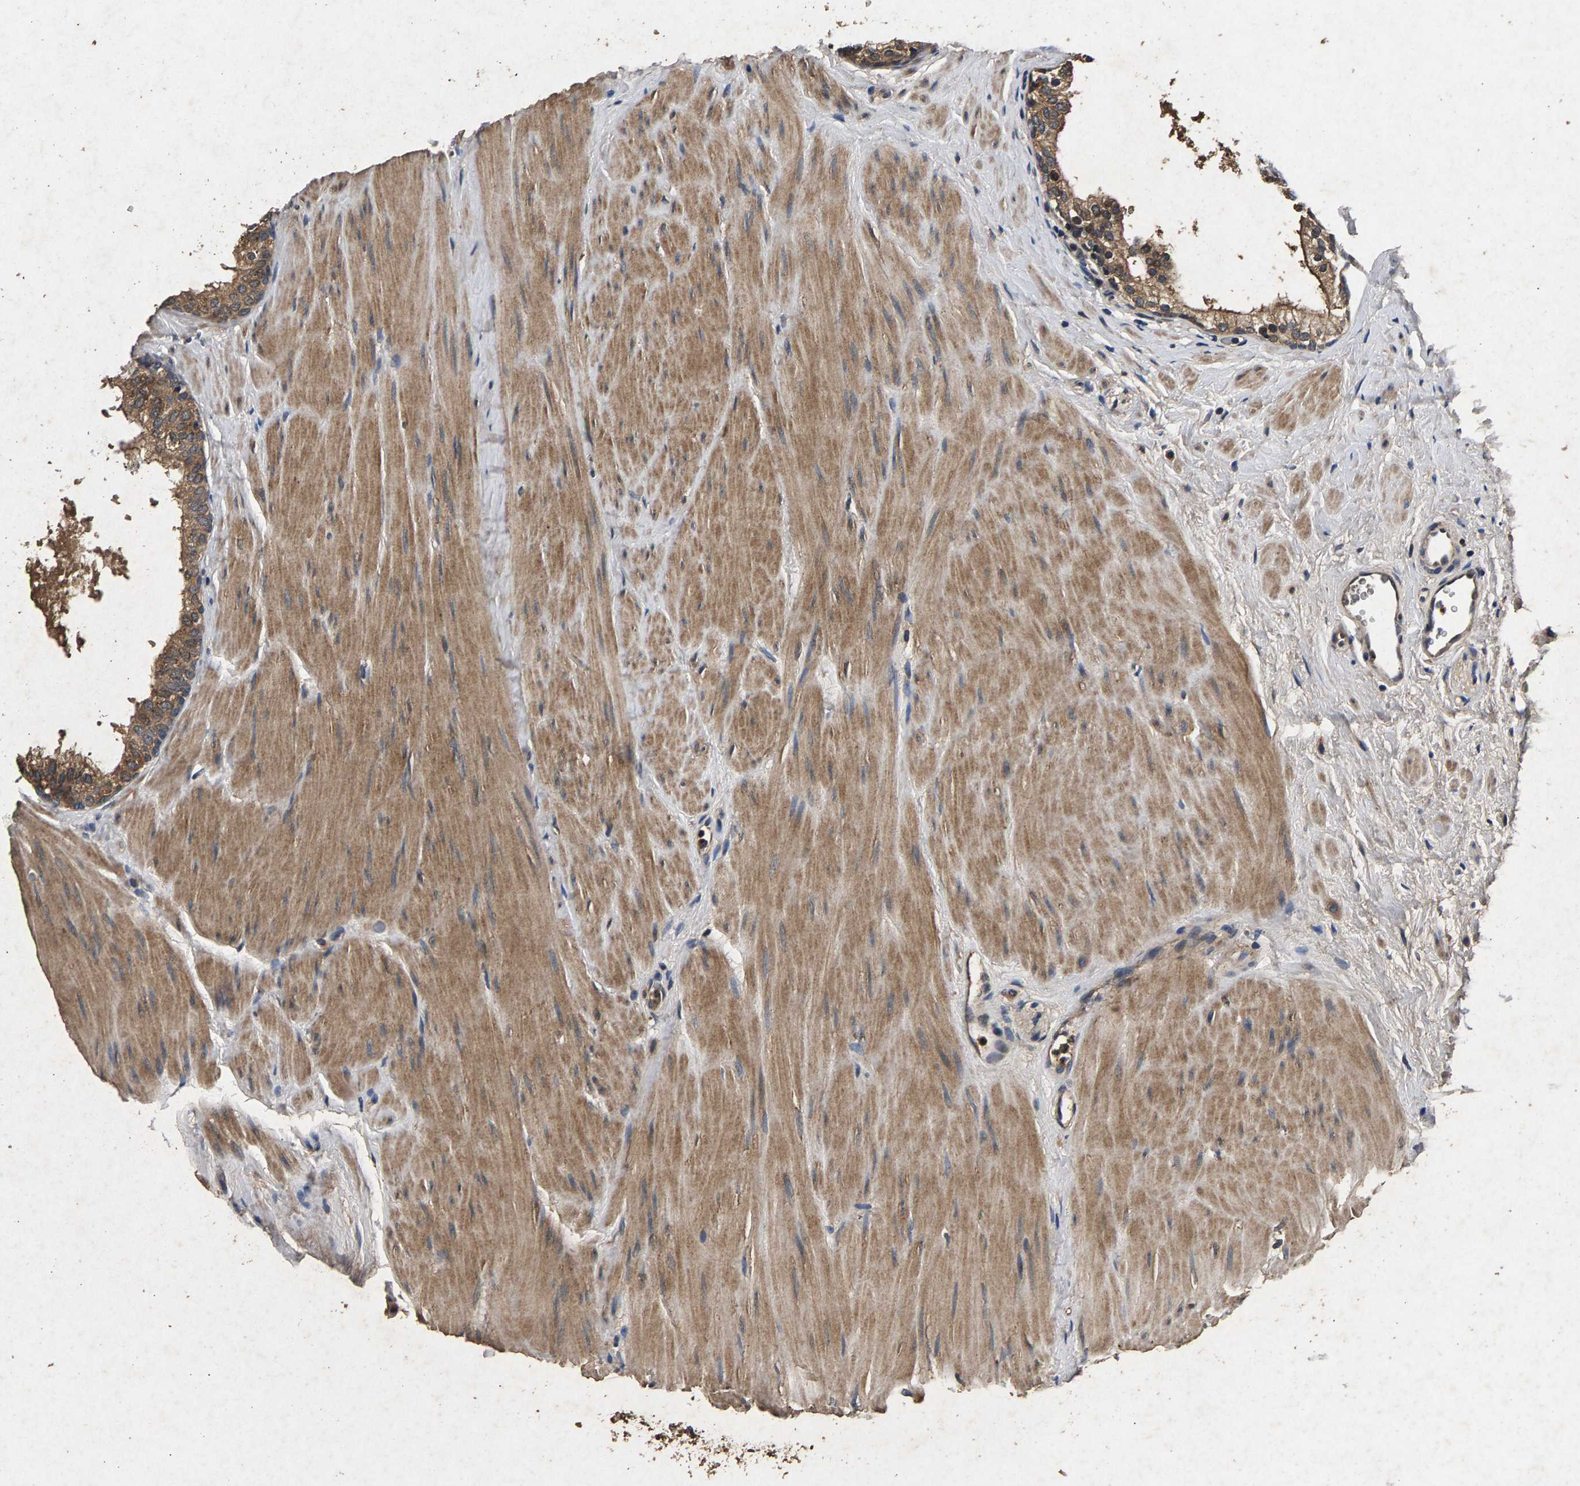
{"staining": {"intensity": "strong", "quantity": ">75%", "location": "cytoplasmic/membranous"}, "tissue": "prostate", "cell_type": "Glandular cells", "image_type": "normal", "snomed": [{"axis": "morphology", "description": "Normal tissue, NOS"}, {"axis": "topography", "description": "Prostate"}], "caption": "Glandular cells display strong cytoplasmic/membranous expression in approximately >75% of cells in unremarkable prostate.", "gene": "PPP1CC", "patient": {"sex": "male", "age": 60}}